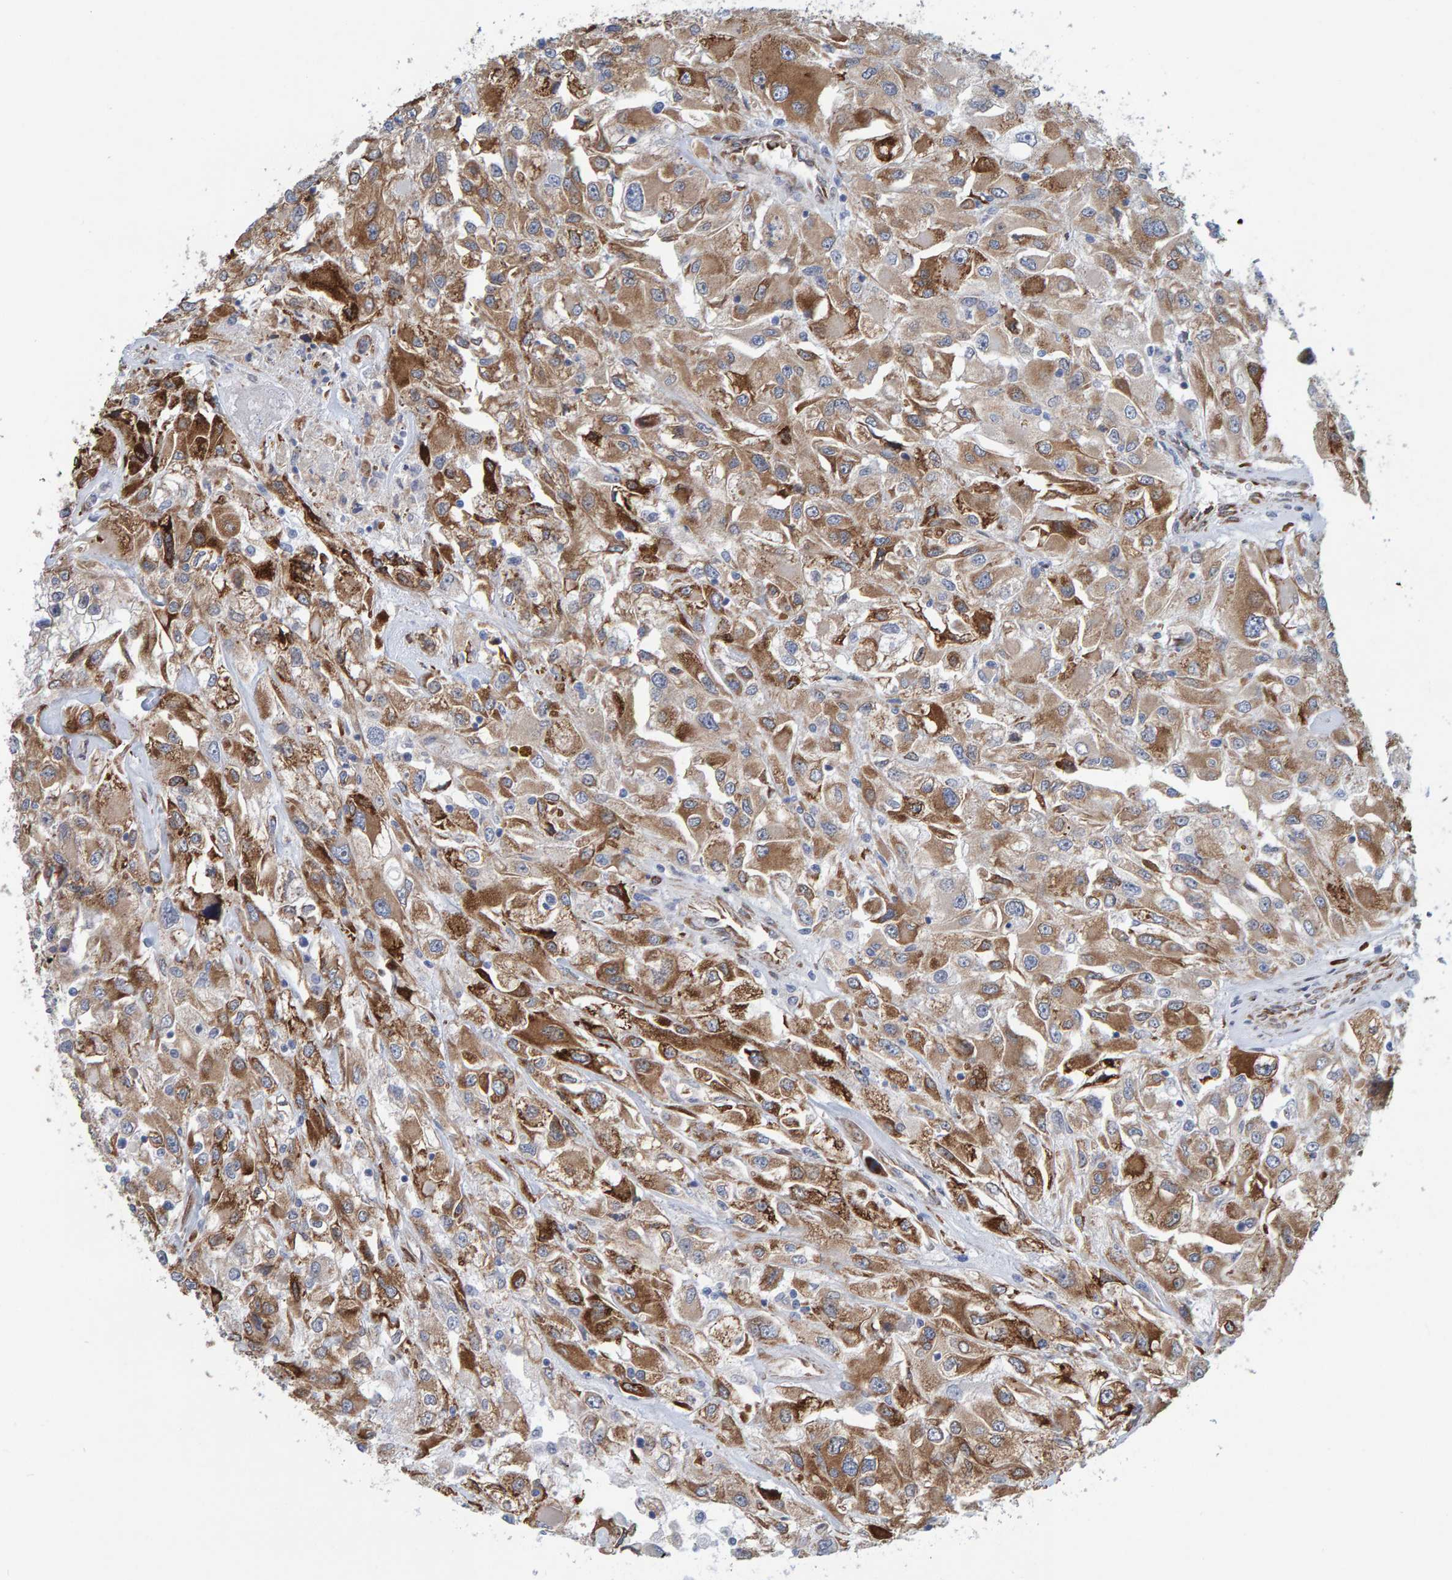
{"staining": {"intensity": "moderate", "quantity": ">75%", "location": "cytoplasmic/membranous"}, "tissue": "renal cancer", "cell_type": "Tumor cells", "image_type": "cancer", "snomed": [{"axis": "morphology", "description": "Adenocarcinoma, NOS"}, {"axis": "topography", "description": "Kidney"}], "caption": "Tumor cells exhibit medium levels of moderate cytoplasmic/membranous positivity in approximately >75% of cells in human renal adenocarcinoma.", "gene": "MMP16", "patient": {"sex": "female", "age": 52}}